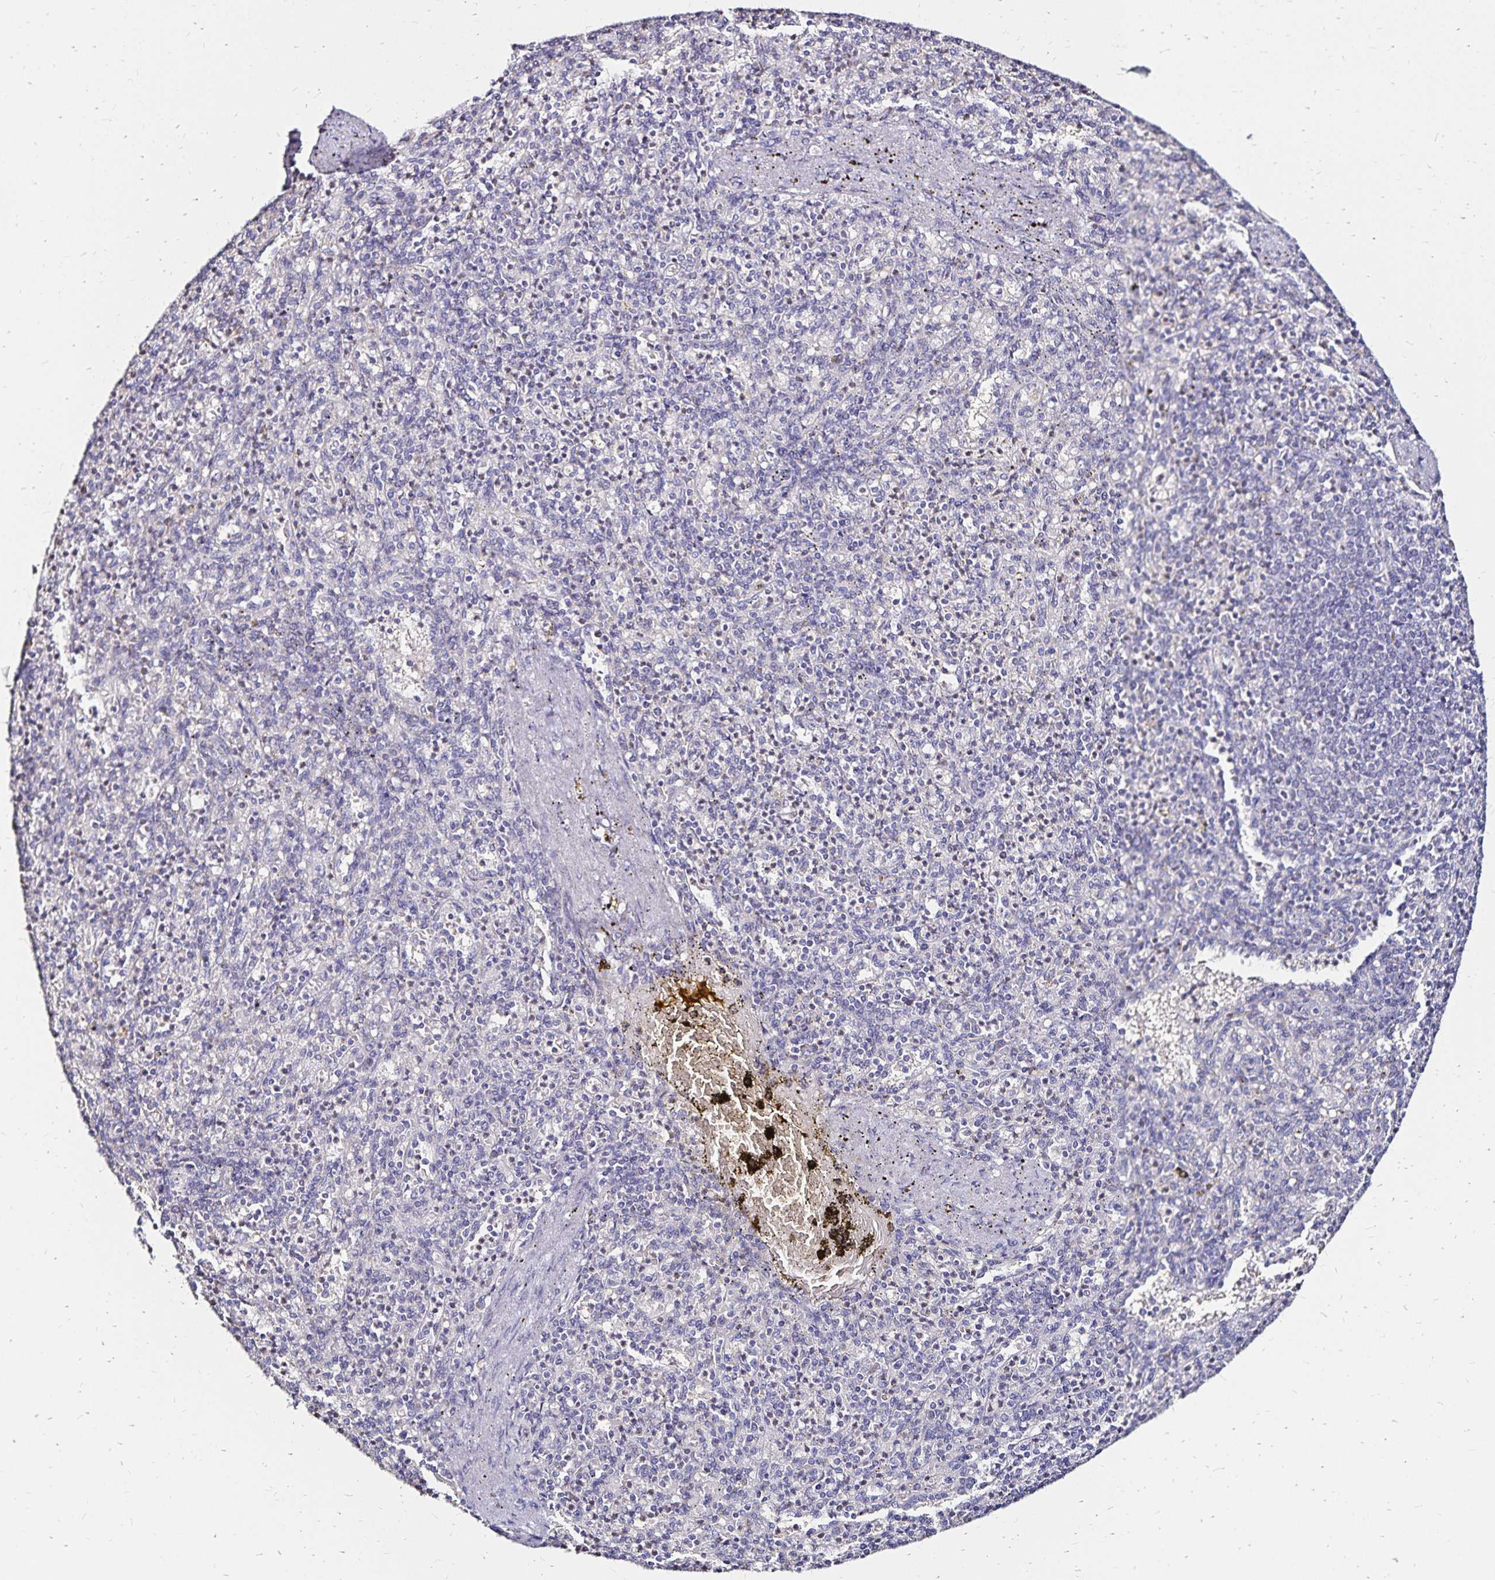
{"staining": {"intensity": "negative", "quantity": "none", "location": "none"}, "tissue": "spleen", "cell_type": "Cells in red pulp", "image_type": "normal", "snomed": [{"axis": "morphology", "description": "Normal tissue, NOS"}, {"axis": "topography", "description": "Spleen"}], "caption": "Immunohistochemistry (IHC) micrograph of normal human spleen stained for a protein (brown), which demonstrates no positivity in cells in red pulp.", "gene": "SLC5A1", "patient": {"sex": "female", "age": 74}}